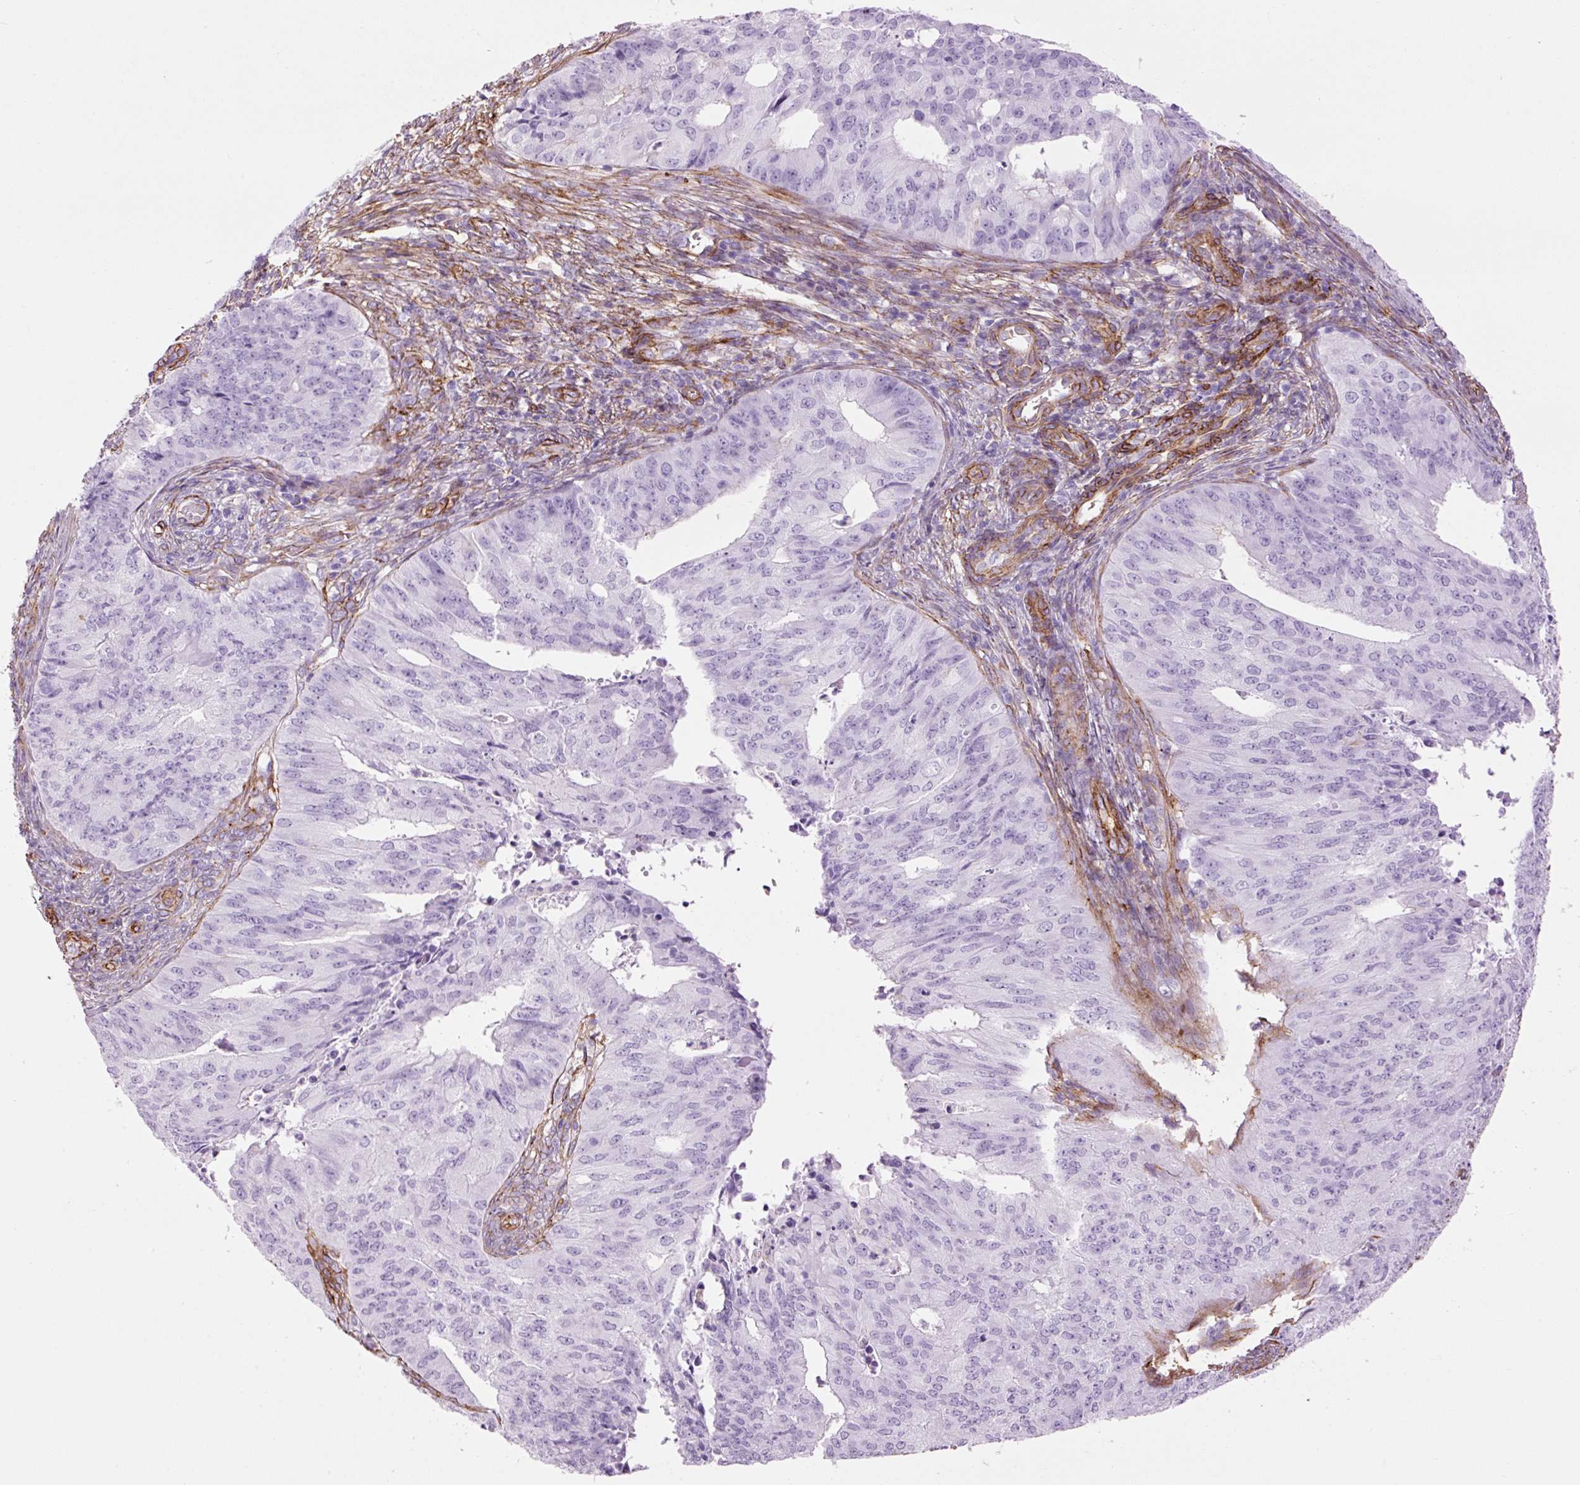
{"staining": {"intensity": "negative", "quantity": "none", "location": "none"}, "tissue": "endometrial cancer", "cell_type": "Tumor cells", "image_type": "cancer", "snomed": [{"axis": "morphology", "description": "Adenocarcinoma, NOS"}, {"axis": "topography", "description": "Endometrium"}], "caption": "Immunohistochemistry (IHC) of endometrial cancer (adenocarcinoma) displays no positivity in tumor cells. (Brightfield microscopy of DAB immunohistochemistry (IHC) at high magnification).", "gene": "CAV1", "patient": {"sex": "female", "age": 50}}